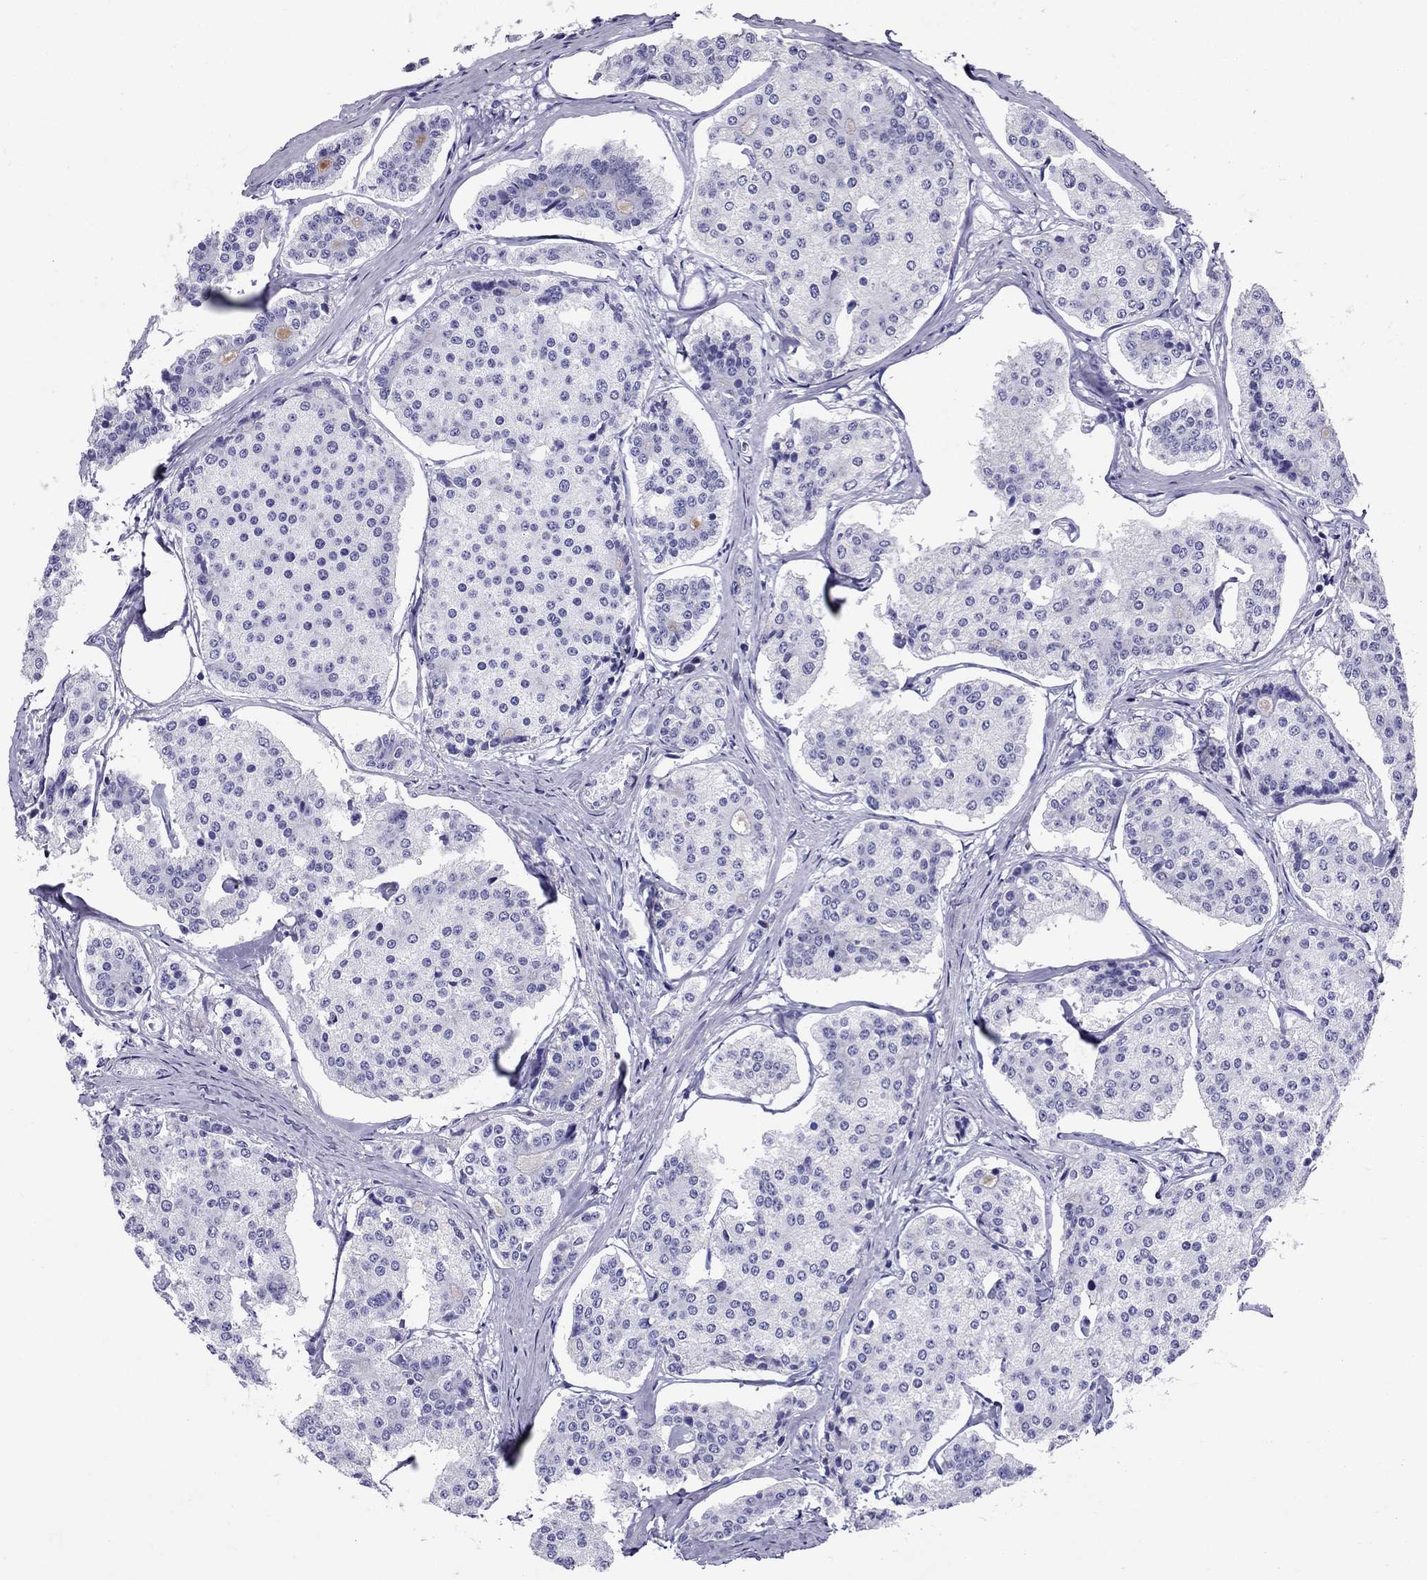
{"staining": {"intensity": "negative", "quantity": "none", "location": "none"}, "tissue": "carcinoid", "cell_type": "Tumor cells", "image_type": "cancer", "snomed": [{"axis": "morphology", "description": "Carcinoid, malignant, NOS"}, {"axis": "topography", "description": "Small intestine"}], "caption": "DAB (3,3'-diaminobenzidine) immunohistochemical staining of human carcinoid shows no significant expression in tumor cells.", "gene": "AVPR1B", "patient": {"sex": "female", "age": 65}}